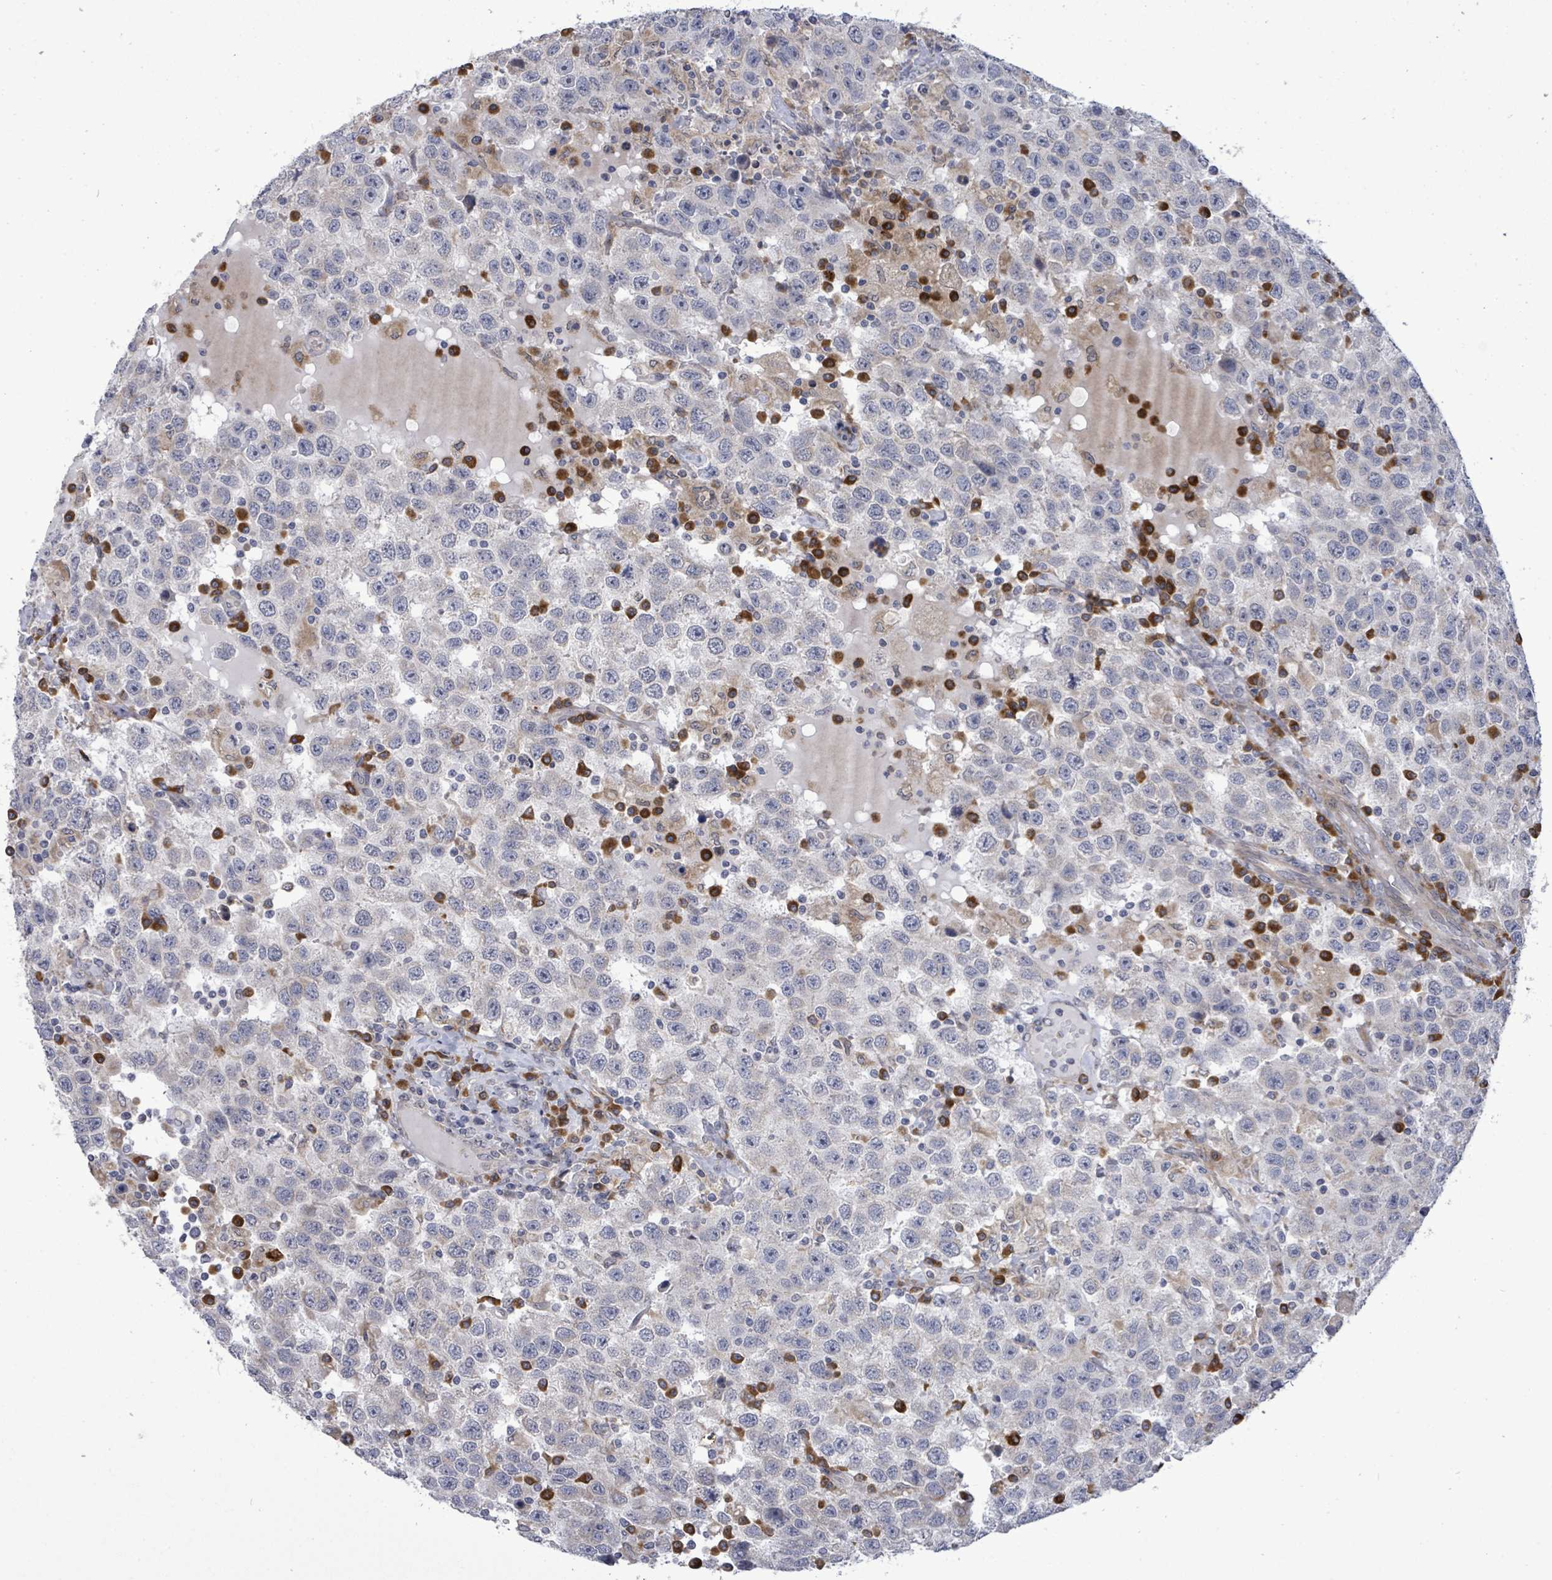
{"staining": {"intensity": "negative", "quantity": "none", "location": "none"}, "tissue": "testis cancer", "cell_type": "Tumor cells", "image_type": "cancer", "snomed": [{"axis": "morphology", "description": "Seminoma, NOS"}, {"axis": "topography", "description": "Testis"}], "caption": "The histopathology image displays no staining of tumor cells in seminoma (testis).", "gene": "SAR1A", "patient": {"sex": "male", "age": 41}}